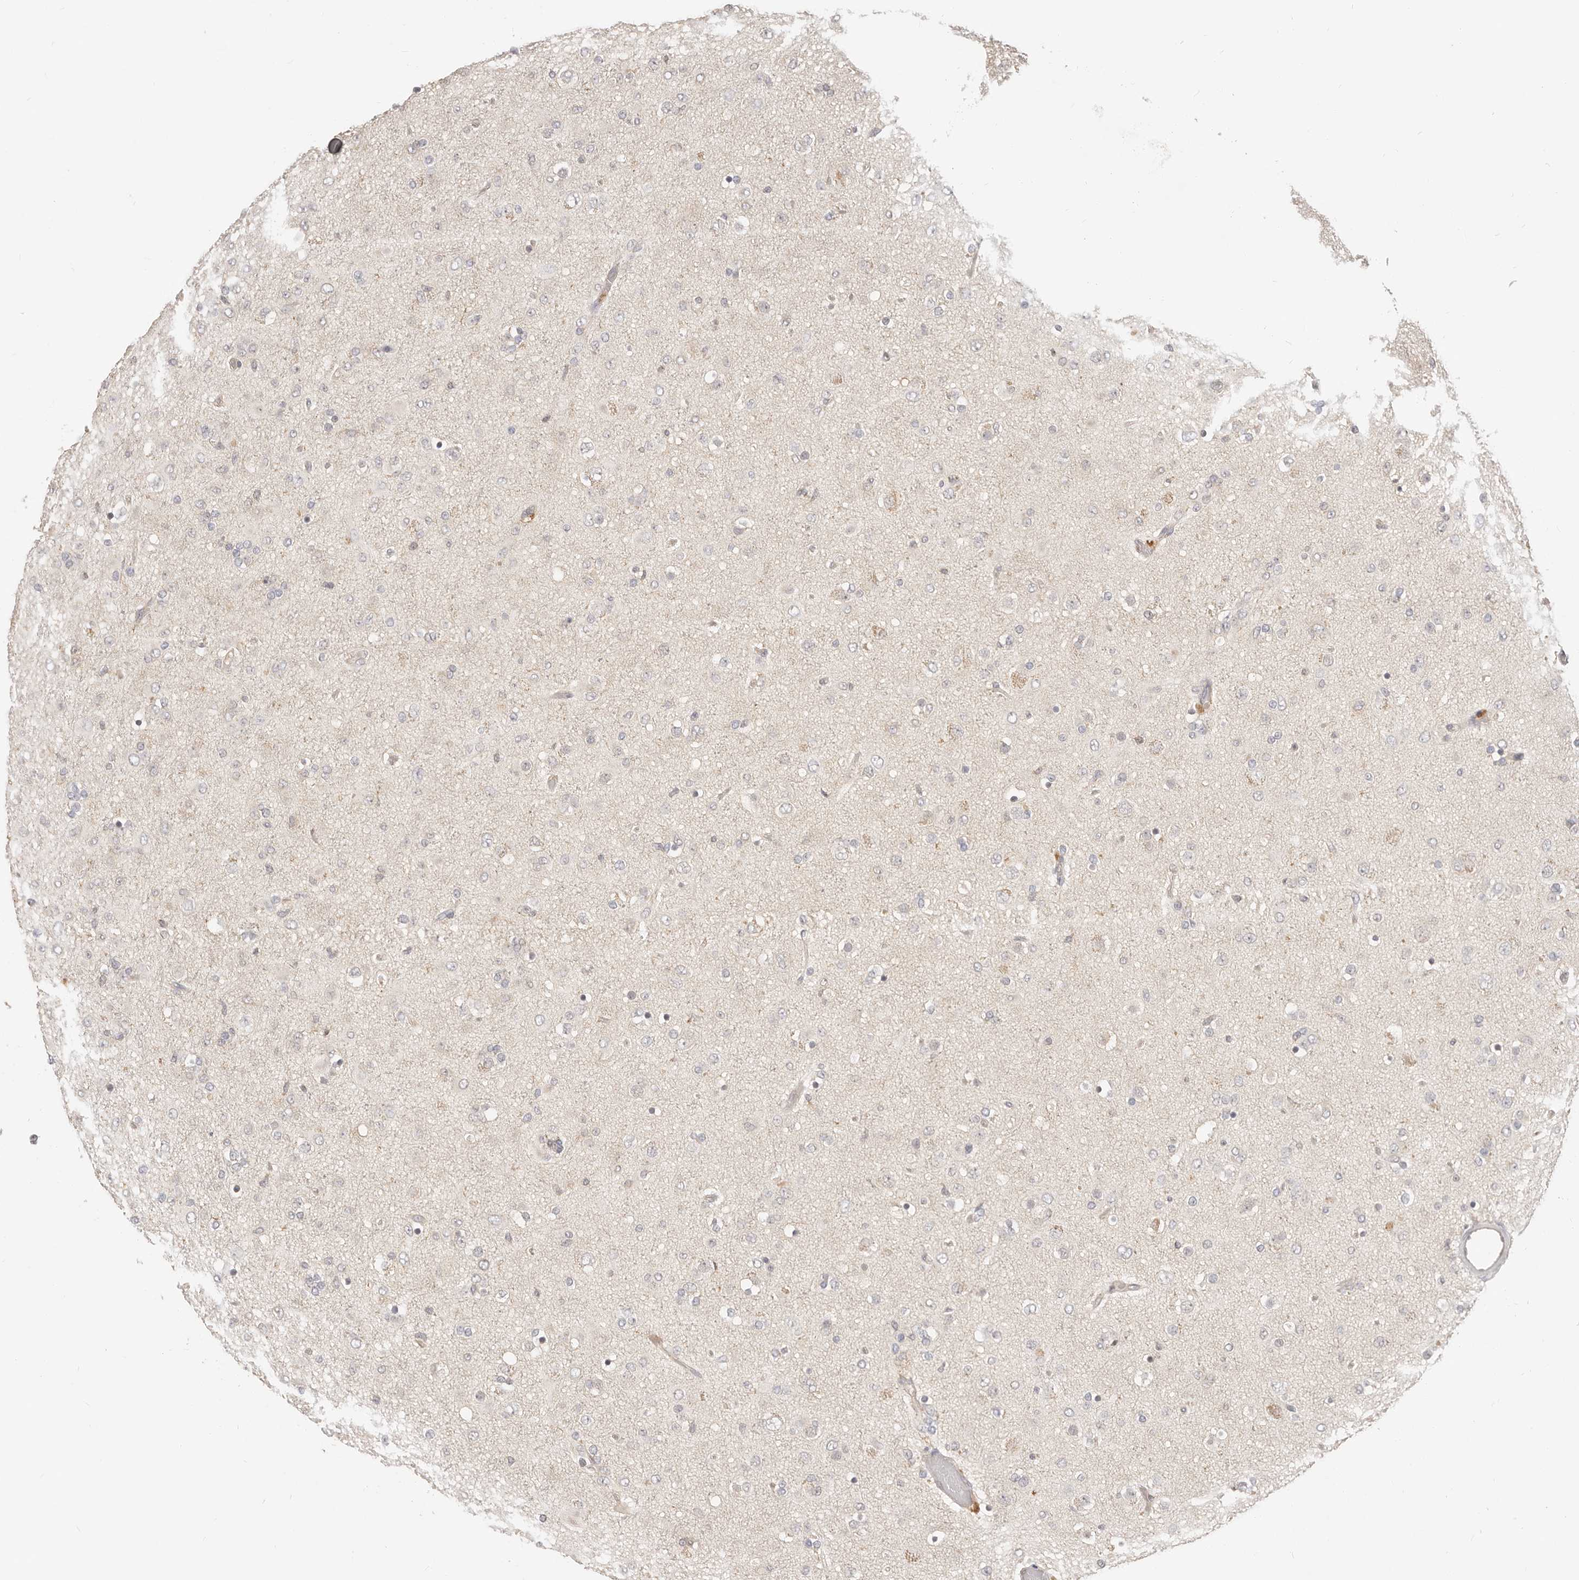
{"staining": {"intensity": "negative", "quantity": "none", "location": "none"}, "tissue": "glioma", "cell_type": "Tumor cells", "image_type": "cancer", "snomed": [{"axis": "morphology", "description": "Glioma, malignant, Low grade"}, {"axis": "topography", "description": "Brain"}], "caption": "There is no significant expression in tumor cells of glioma.", "gene": "DTNBP1", "patient": {"sex": "male", "age": 65}}